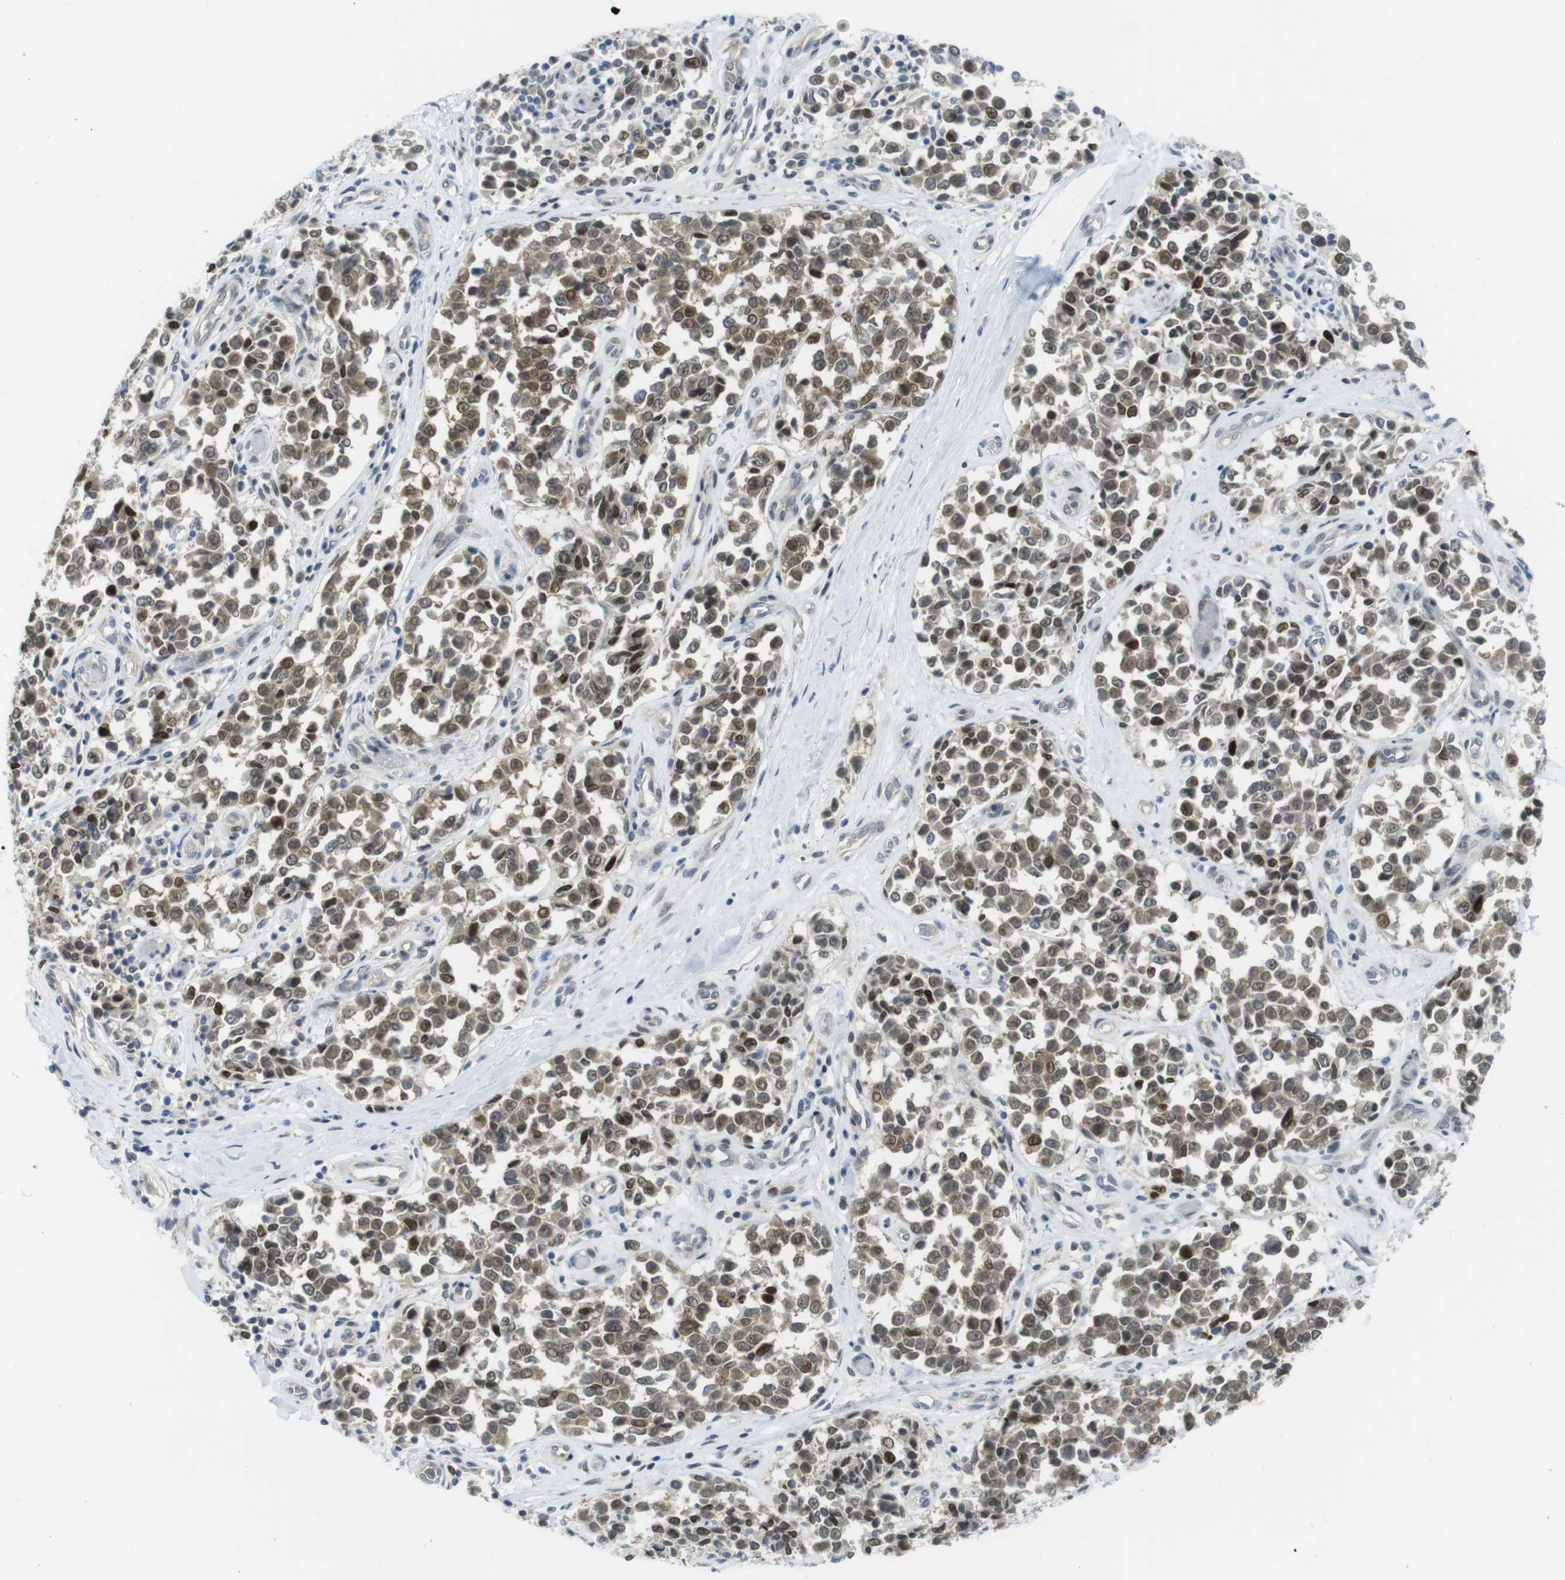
{"staining": {"intensity": "moderate", "quantity": ">75%", "location": "cytoplasmic/membranous,nuclear"}, "tissue": "melanoma", "cell_type": "Tumor cells", "image_type": "cancer", "snomed": [{"axis": "morphology", "description": "Malignant melanoma, NOS"}, {"axis": "topography", "description": "Skin"}], "caption": "Immunohistochemistry (IHC) image of neoplastic tissue: melanoma stained using immunohistochemistry (IHC) shows medium levels of moderate protein expression localized specifically in the cytoplasmic/membranous and nuclear of tumor cells, appearing as a cytoplasmic/membranous and nuclear brown color.", "gene": "RCC1", "patient": {"sex": "female", "age": 64}}